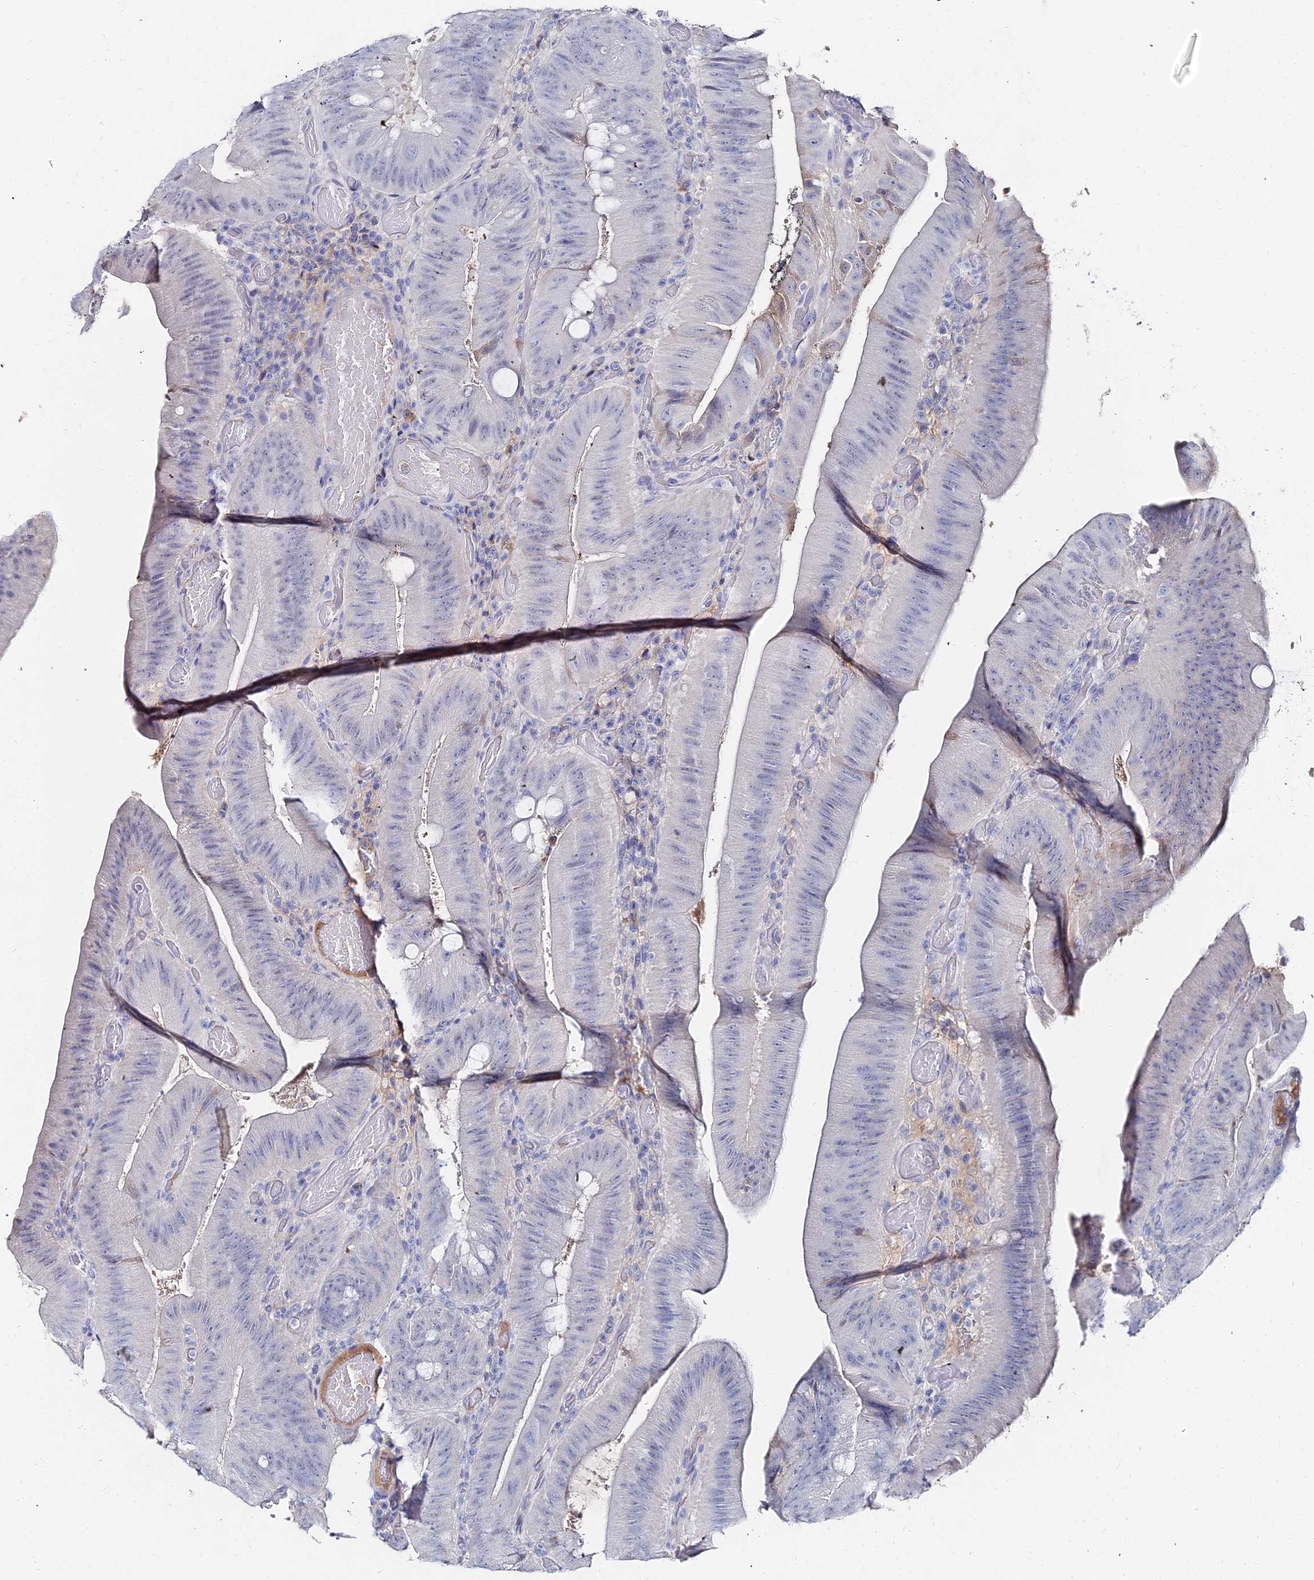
{"staining": {"intensity": "negative", "quantity": "none", "location": "none"}, "tissue": "colorectal cancer", "cell_type": "Tumor cells", "image_type": "cancer", "snomed": [{"axis": "morphology", "description": "Adenocarcinoma, NOS"}, {"axis": "topography", "description": "Colon"}], "caption": "DAB immunohistochemical staining of colorectal cancer displays no significant staining in tumor cells.", "gene": "KRT17", "patient": {"sex": "female", "age": 43}}